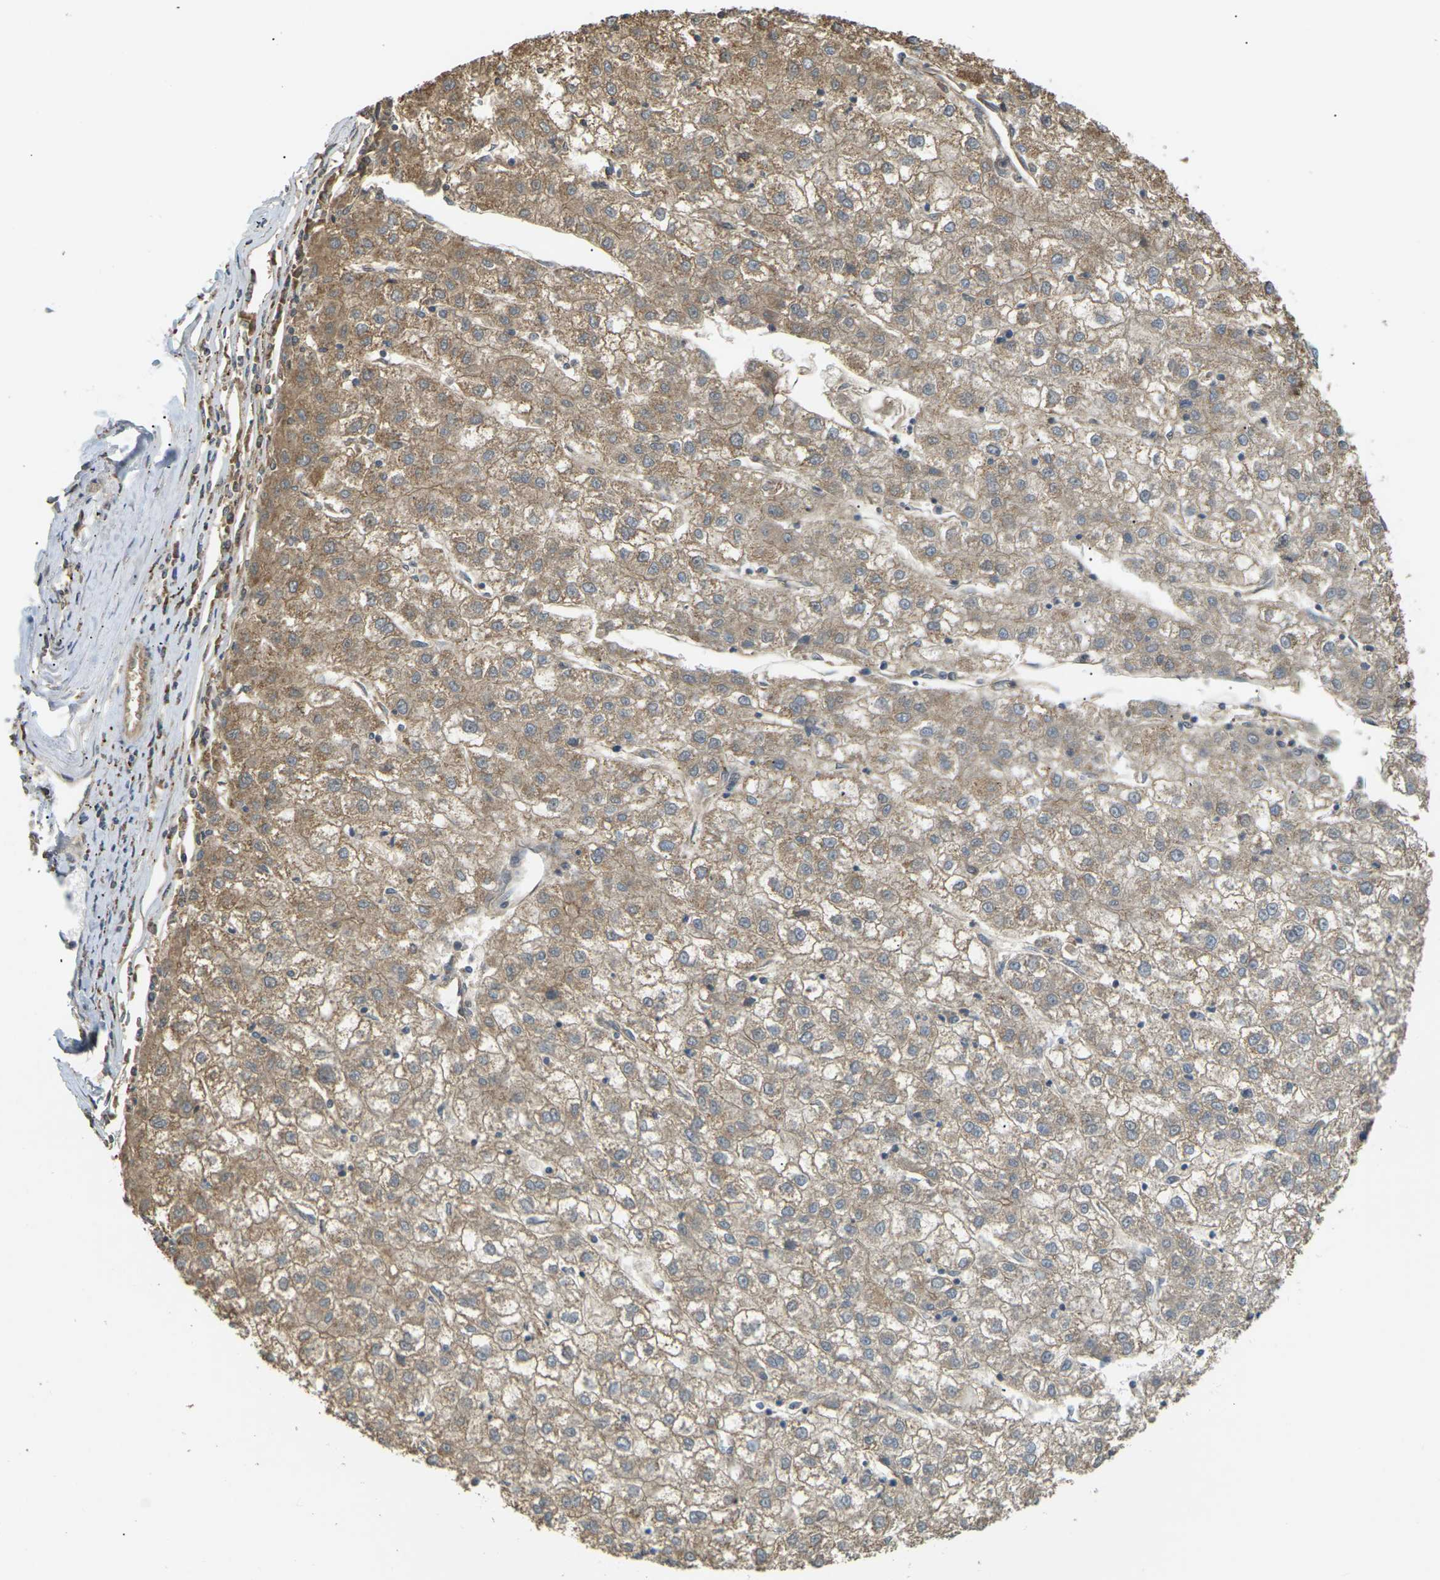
{"staining": {"intensity": "moderate", "quantity": ">75%", "location": "cytoplasmic/membranous"}, "tissue": "liver cancer", "cell_type": "Tumor cells", "image_type": "cancer", "snomed": [{"axis": "morphology", "description": "Carcinoma, Hepatocellular, NOS"}, {"axis": "topography", "description": "Liver"}], "caption": "IHC staining of liver cancer (hepatocellular carcinoma), which reveals medium levels of moderate cytoplasmic/membranous staining in about >75% of tumor cells indicating moderate cytoplasmic/membranous protein staining. The staining was performed using DAB (brown) for protein detection and nuclei were counterstained in hematoxylin (blue).", "gene": "KSR1", "patient": {"sex": "male", "age": 72}}